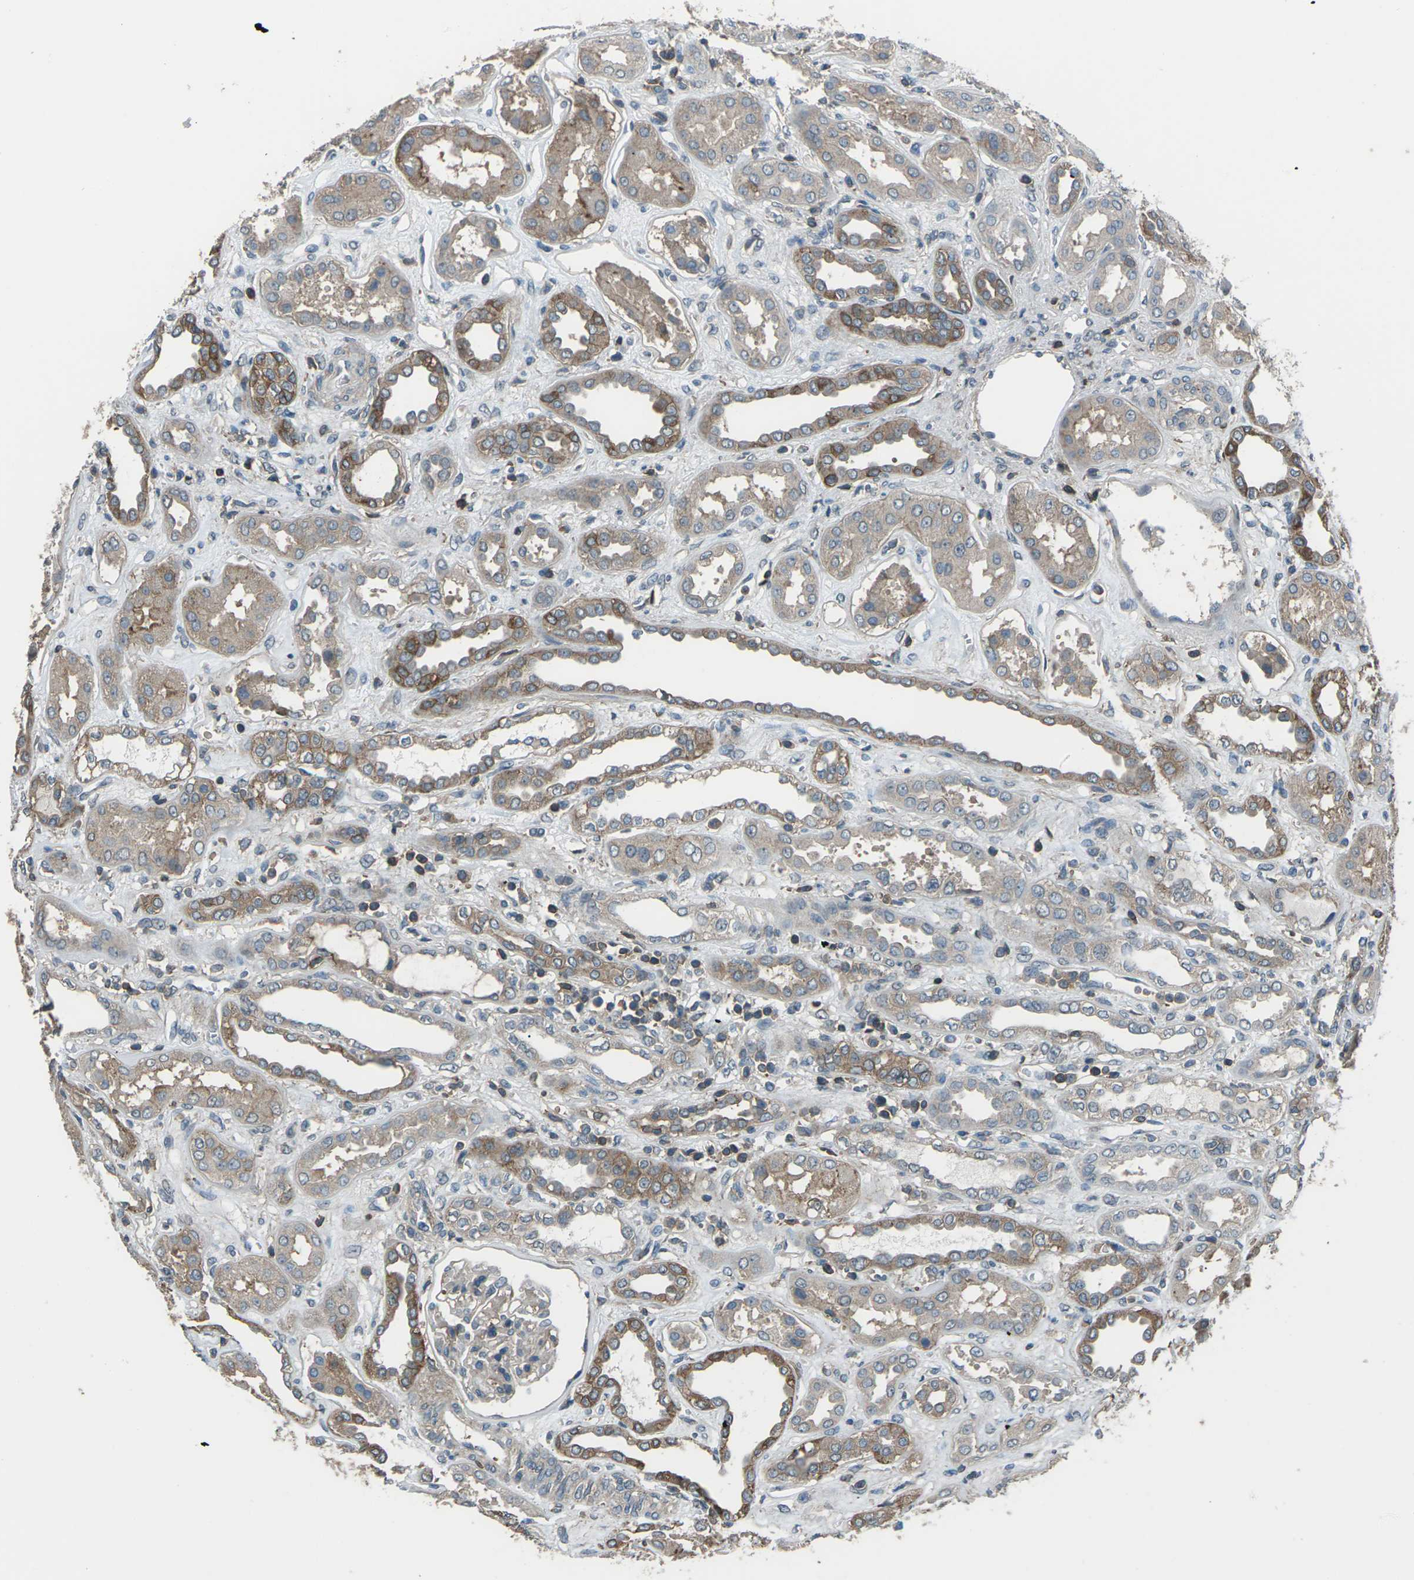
{"staining": {"intensity": "negative", "quantity": "none", "location": "none"}, "tissue": "kidney", "cell_type": "Cells in glomeruli", "image_type": "normal", "snomed": [{"axis": "morphology", "description": "Normal tissue, NOS"}, {"axis": "topography", "description": "Kidney"}], "caption": "The image exhibits no significant staining in cells in glomeruli of kidney. (DAB (3,3'-diaminobenzidine) IHC, high magnification).", "gene": "CMTM4", "patient": {"sex": "male", "age": 59}}